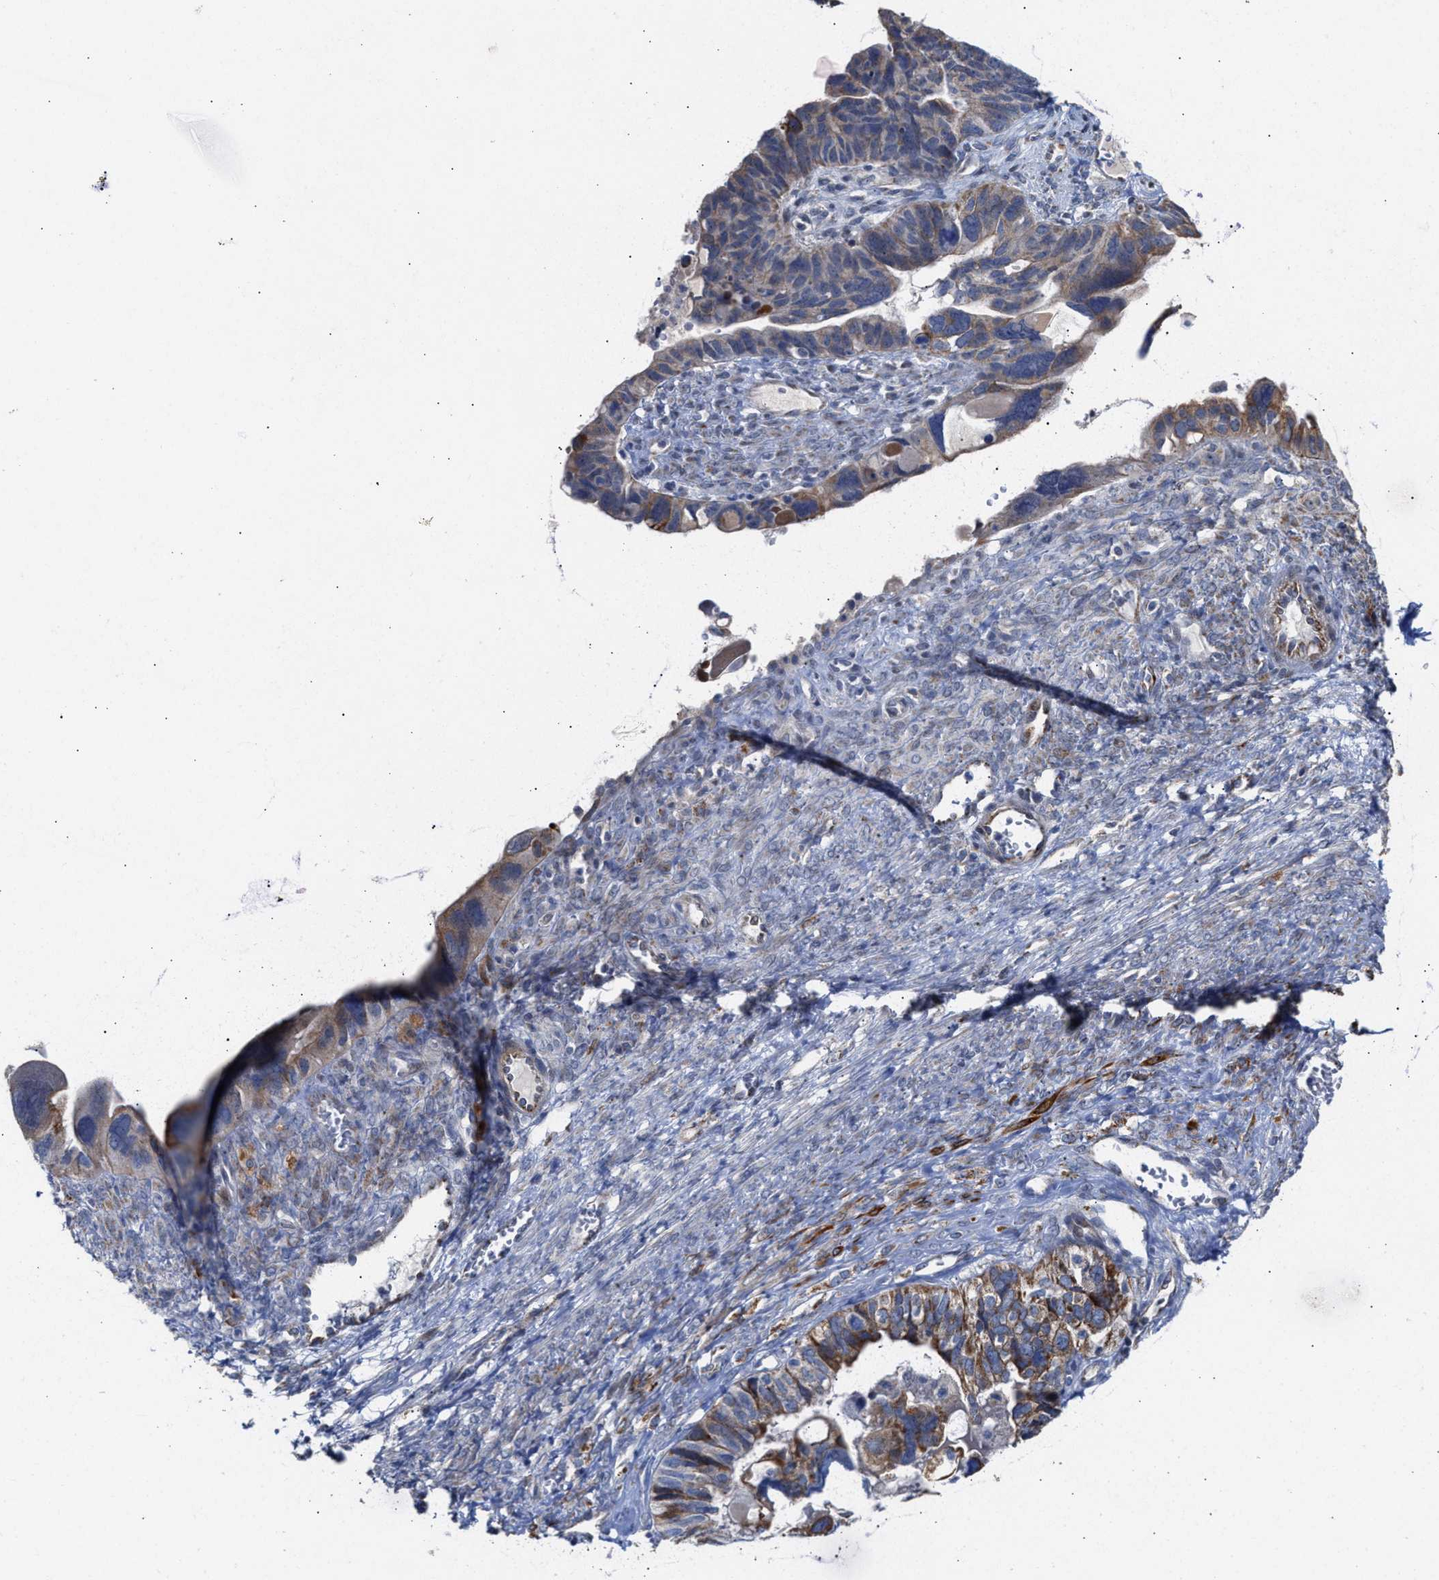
{"staining": {"intensity": "moderate", "quantity": "25%-75%", "location": "cytoplasmic/membranous"}, "tissue": "ovarian cancer", "cell_type": "Tumor cells", "image_type": "cancer", "snomed": [{"axis": "morphology", "description": "Cystadenocarcinoma, serous, NOS"}, {"axis": "topography", "description": "Ovary"}], "caption": "Immunohistochemical staining of human ovarian cancer (serous cystadenocarcinoma) reveals moderate cytoplasmic/membranous protein expression in about 25%-75% of tumor cells.", "gene": "JAG1", "patient": {"sex": "female", "age": 79}}